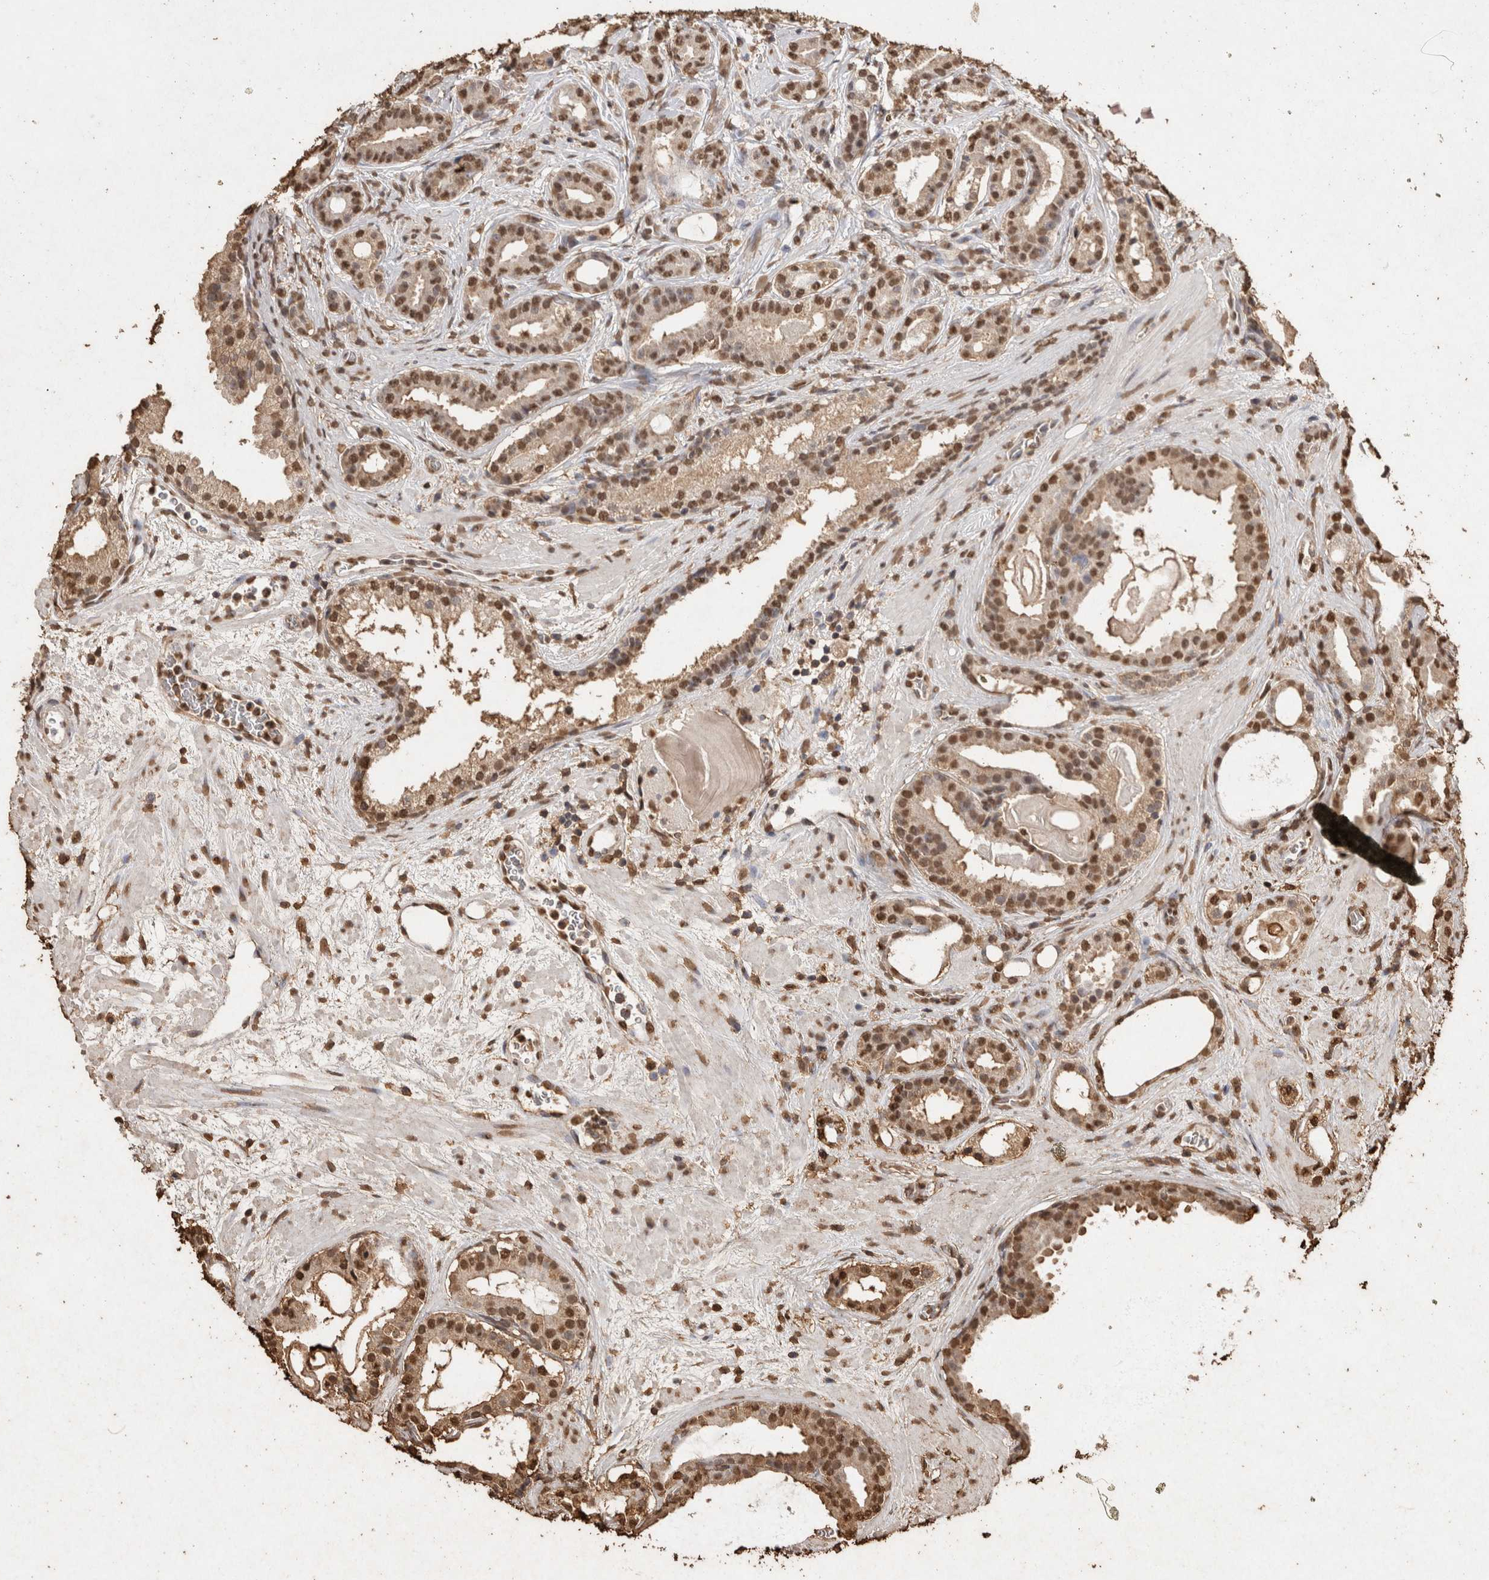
{"staining": {"intensity": "moderate", "quantity": ">75%", "location": "nuclear"}, "tissue": "prostate cancer", "cell_type": "Tumor cells", "image_type": "cancer", "snomed": [{"axis": "morphology", "description": "Adenocarcinoma, High grade"}, {"axis": "topography", "description": "Prostate"}], "caption": "A photomicrograph of prostate cancer (high-grade adenocarcinoma) stained for a protein reveals moderate nuclear brown staining in tumor cells.", "gene": "FSTL3", "patient": {"sex": "male", "age": 60}}